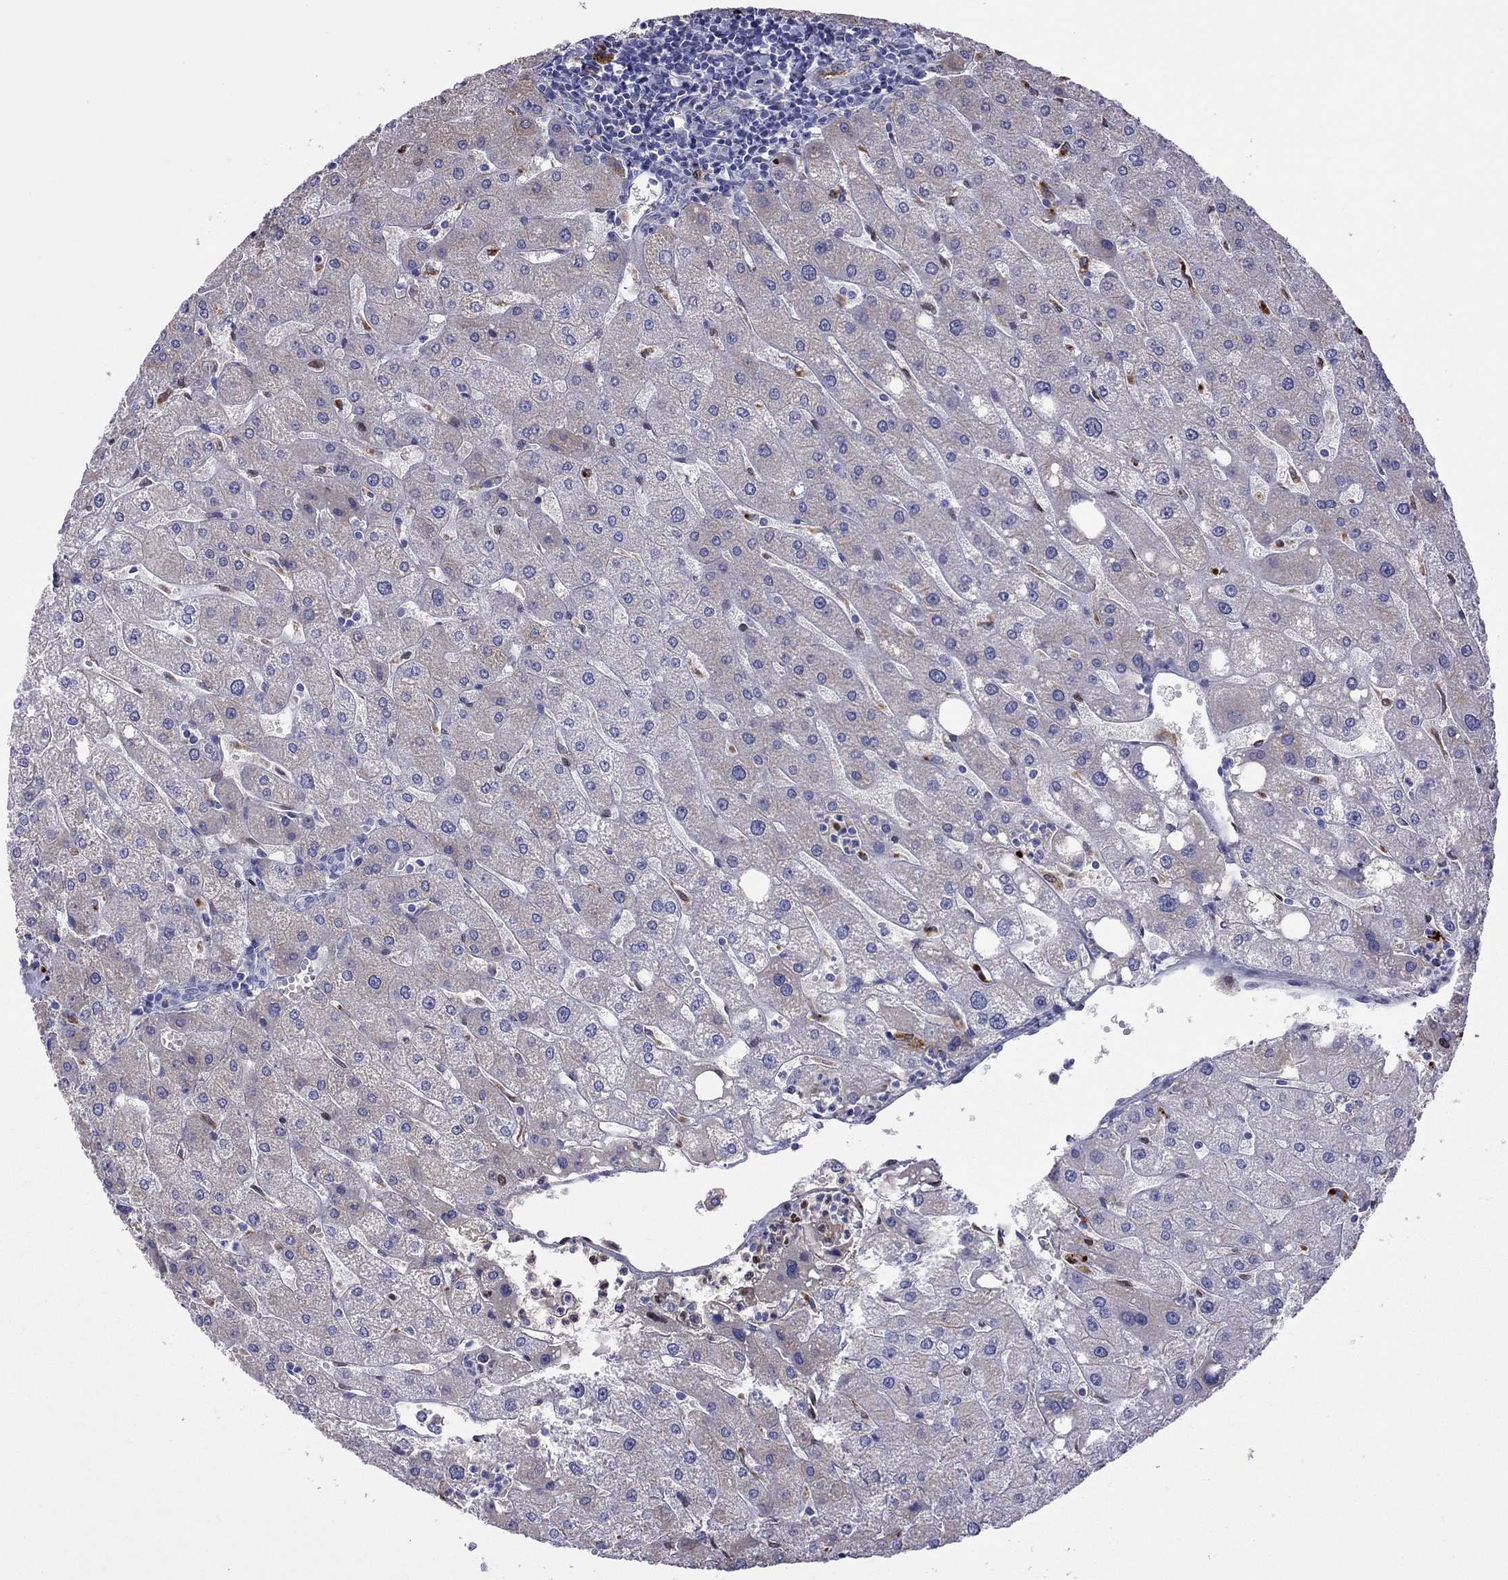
{"staining": {"intensity": "negative", "quantity": "none", "location": "none"}, "tissue": "liver", "cell_type": "Cholangiocytes", "image_type": "normal", "snomed": [{"axis": "morphology", "description": "Normal tissue, NOS"}, {"axis": "topography", "description": "Liver"}], "caption": "Liver was stained to show a protein in brown. There is no significant expression in cholangiocytes. The staining was performed using DAB to visualize the protein expression in brown, while the nuclei were stained in blue with hematoxylin (Magnification: 20x).", "gene": "SERPINA3", "patient": {"sex": "male", "age": 67}}